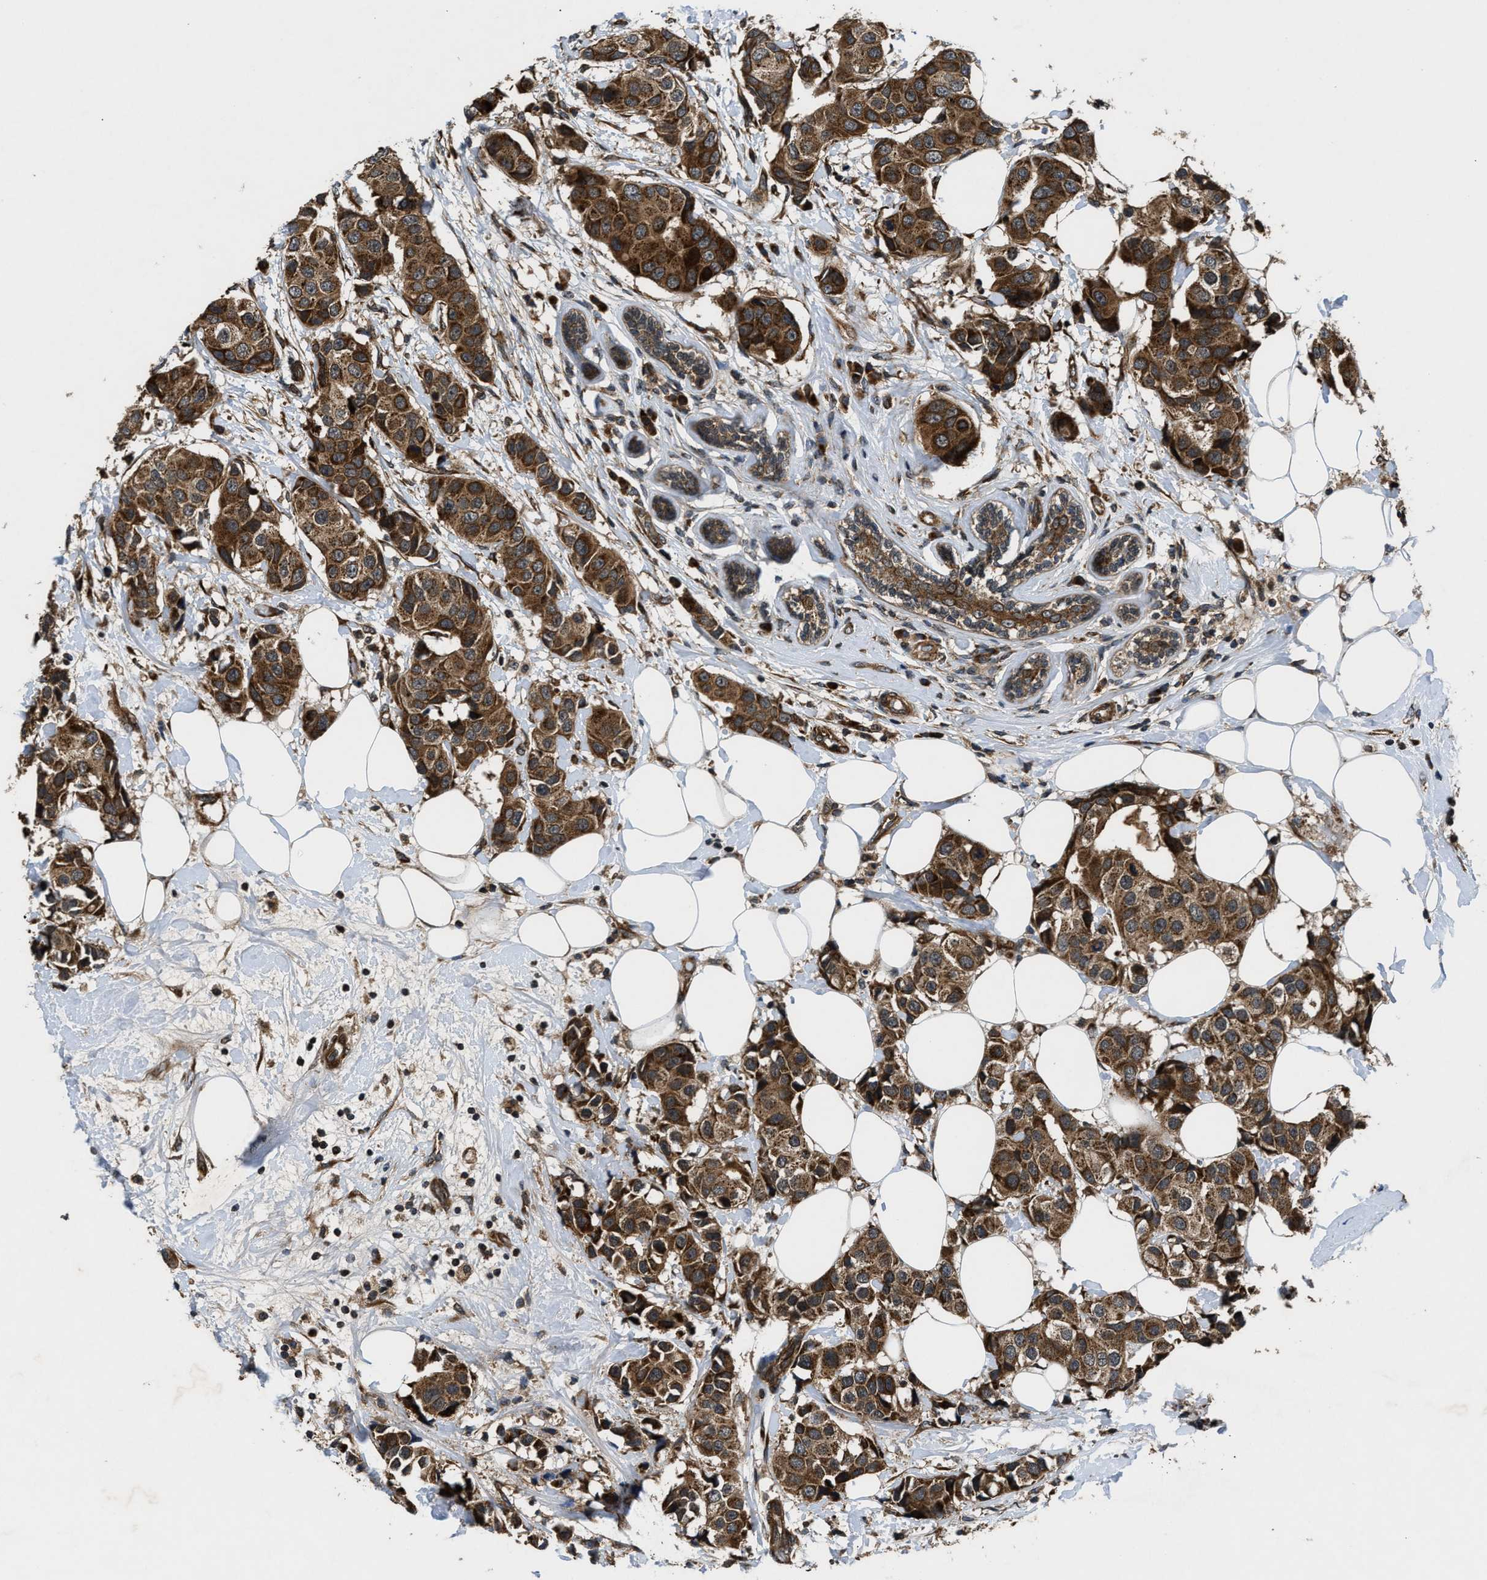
{"staining": {"intensity": "strong", "quantity": ">75%", "location": "cytoplasmic/membranous"}, "tissue": "breast cancer", "cell_type": "Tumor cells", "image_type": "cancer", "snomed": [{"axis": "morphology", "description": "Normal tissue, NOS"}, {"axis": "morphology", "description": "Duct carcinoma"}, {"axis": "topography", "description": "Breast"}], "caption": "A high-resolution histopathology image shows immunohistochemistry (IHC) staining of intraductal carcinoma (breast), which displays strong cytoplasmic/membranous positivity in about >75% of tumor cells. (brown staining indicates protein expression, while blue staining denotes nuclei).", "gene": "PNPLA8", "patient": {"sex": "female", "age": 39}}